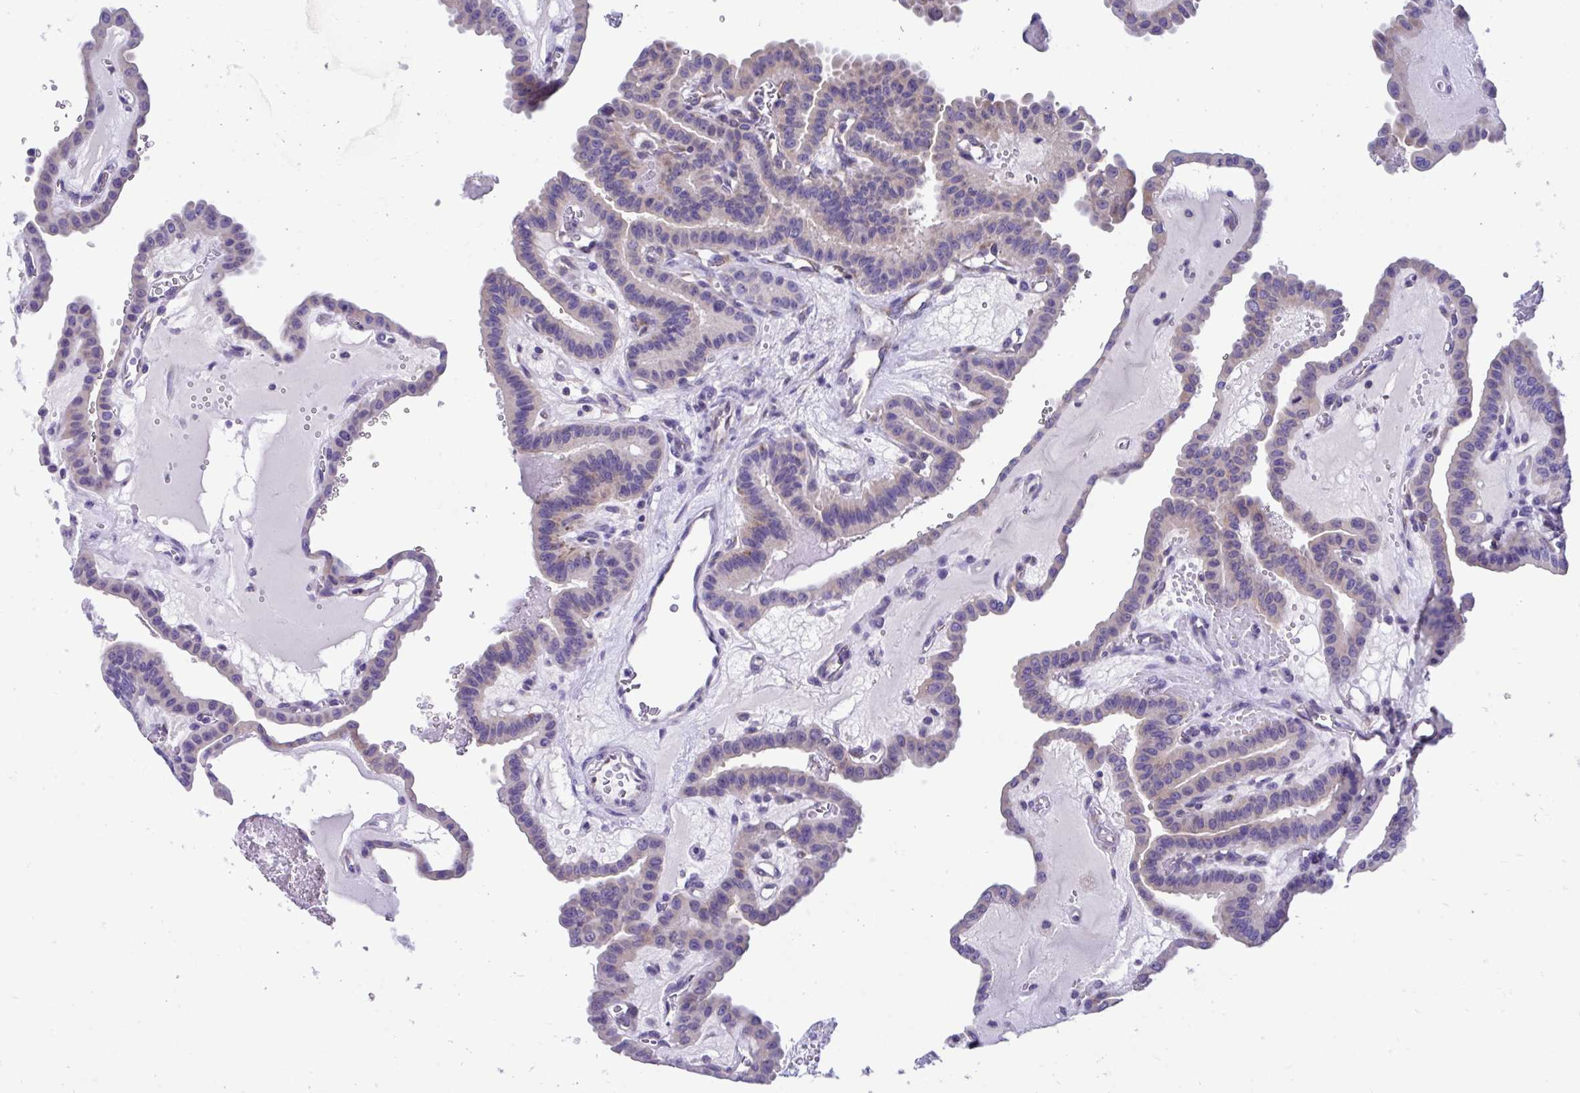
{"staining": {"intensity": "negative", "quantity": "none", "location": "none"}, "tissue": "thyroid cancer", "cell_type": "Tumor cells", "image_type": "cancer", "snomed": [{"axis": "morphology", "description": "Papillary adenocarcinoma, NOS"}, {"axis": "topography", "description": "Thyroid gland"}], "caption": "This is an IHC histopathology image of human thyroid papillary adenocarcinoma. There is no positivity in tumor cells.", "gene": "RPL7", "patient": {"sex": "male", "age": 87}}